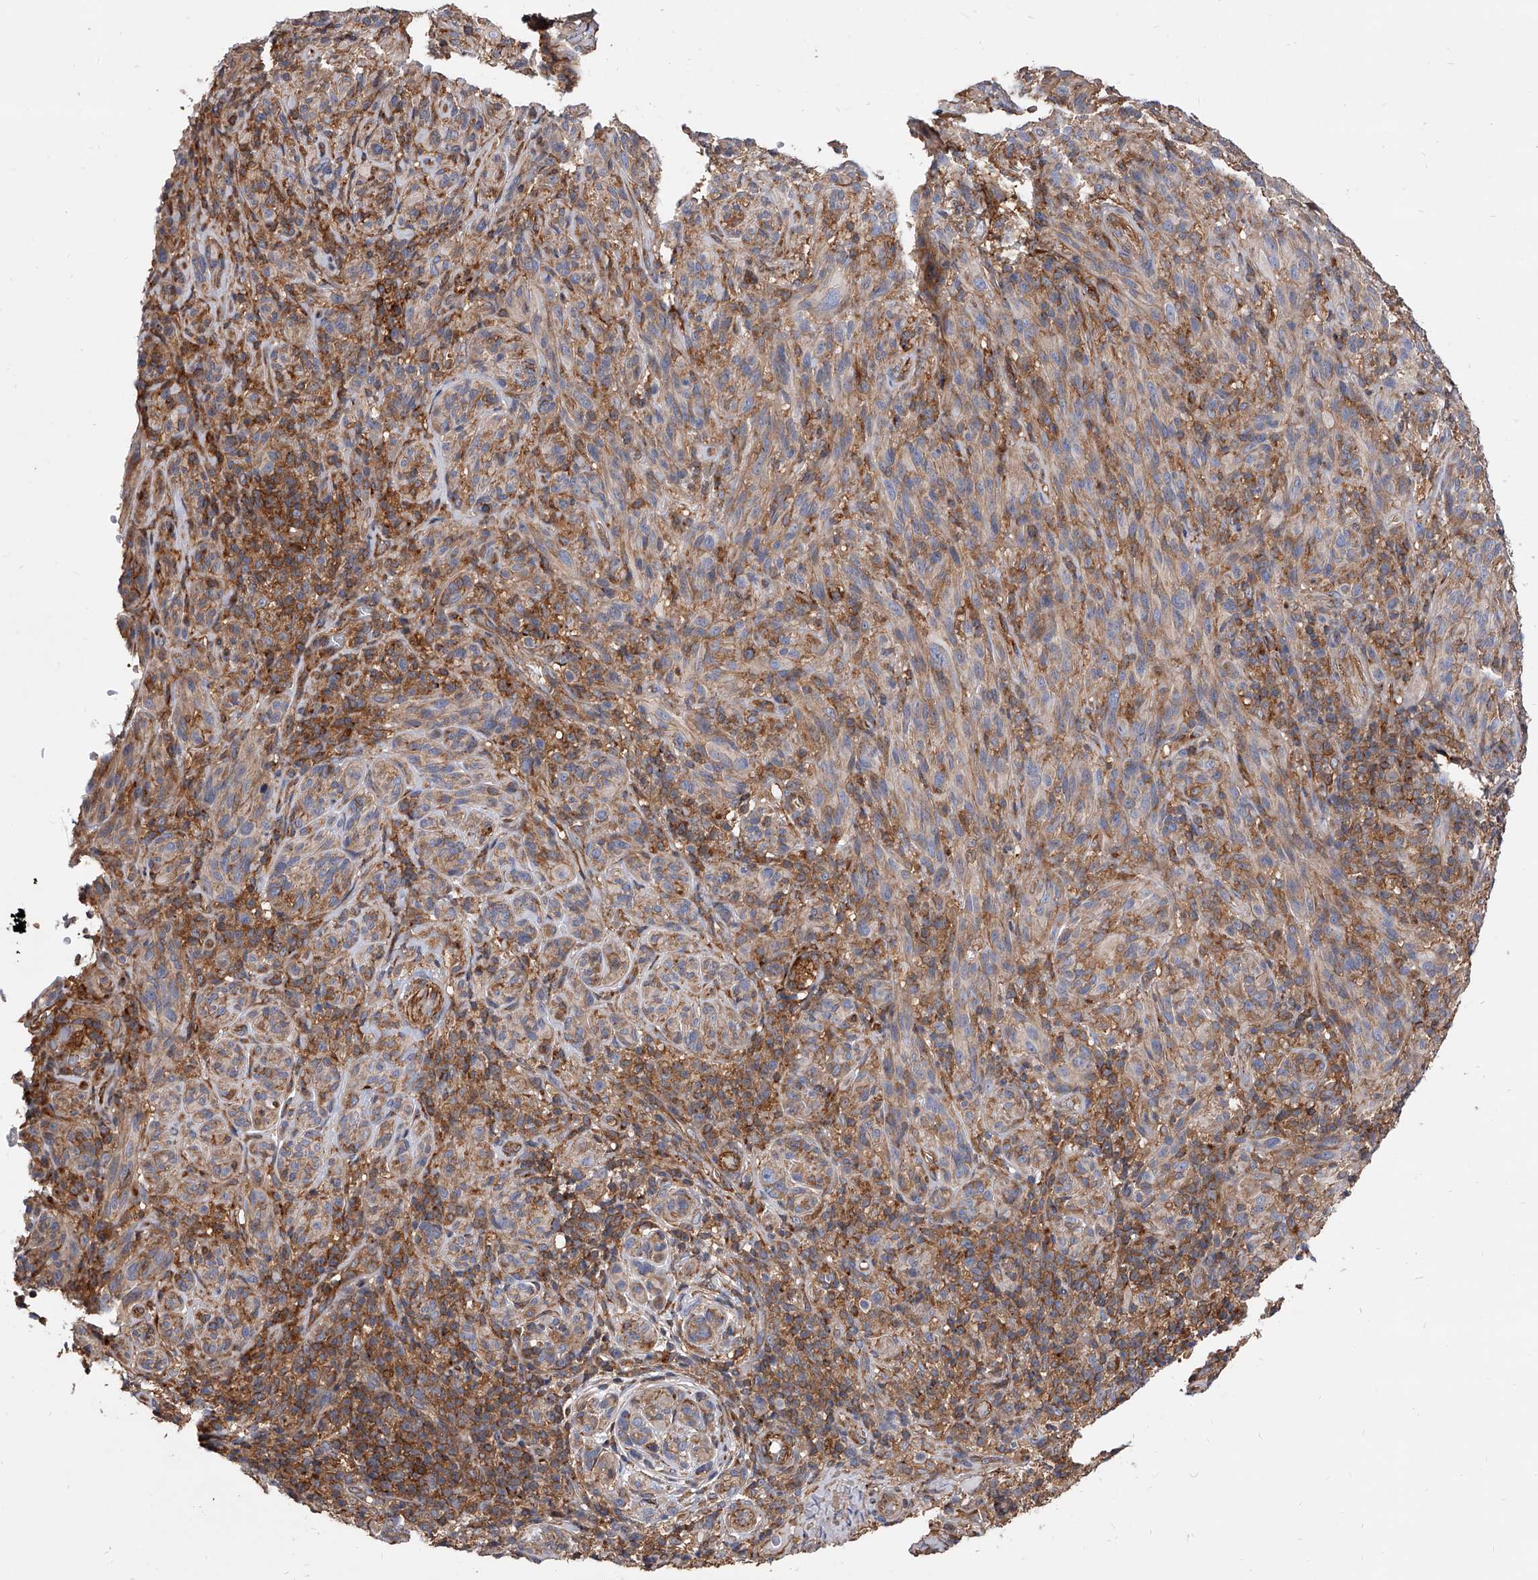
{"staining": {"intensity": "negative", "quantity": "none", "location": "none"}, "tissue": "melanoma", "cell_type": "Tumor cells", "image_type": "cancer", "snomed": [{"axis": "morphology", "description": "Malignant melanoma, NOS"}, {"axis": "topography", "description": "Skin of head"}], "caption": "An immunohistochemistry (IHC) micrograph of malignant melanoma is shown. There is no staining in tumor cells of malignant melanoma.", "gene": "PISD", "patient": {"sex": "male", "age": 96}}